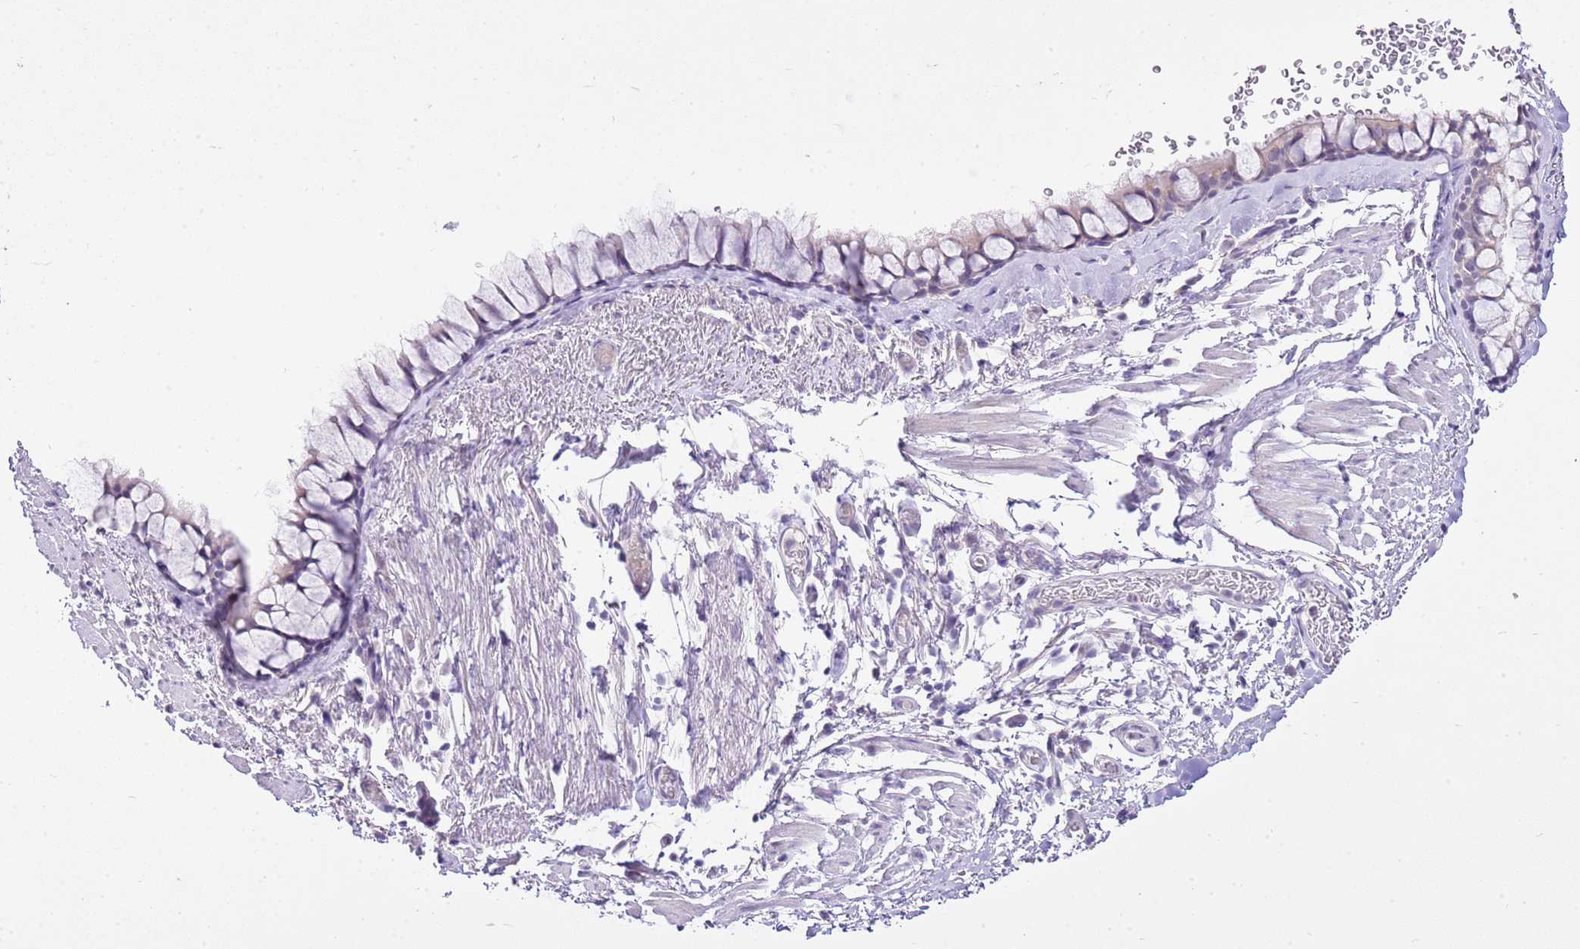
{"staining": {"intensity": "negative", "quantity": "none", "location": "none"}, "tissue": "bronchus", "cell_type": "Respiratory epithelial cells", "image_type": "normal", "snomed": [{"axis": "morphology", "description": "Normal tissue, NOS"}, {"axis": "topography", "description": "Bronchus"}], "caption": "Protein analysis of unremarkable bronchus displays no significant staining in respiratory epithelial cells. The staining was performed using DAB (3,3'-diaminobenzidine) to visualize the protein expression in brown, while the nuclei were stained in blue with hematoxylin (Magnification: 20x).", "gene": "XPO7", "patient": {"sex": "male", "age": 65}}